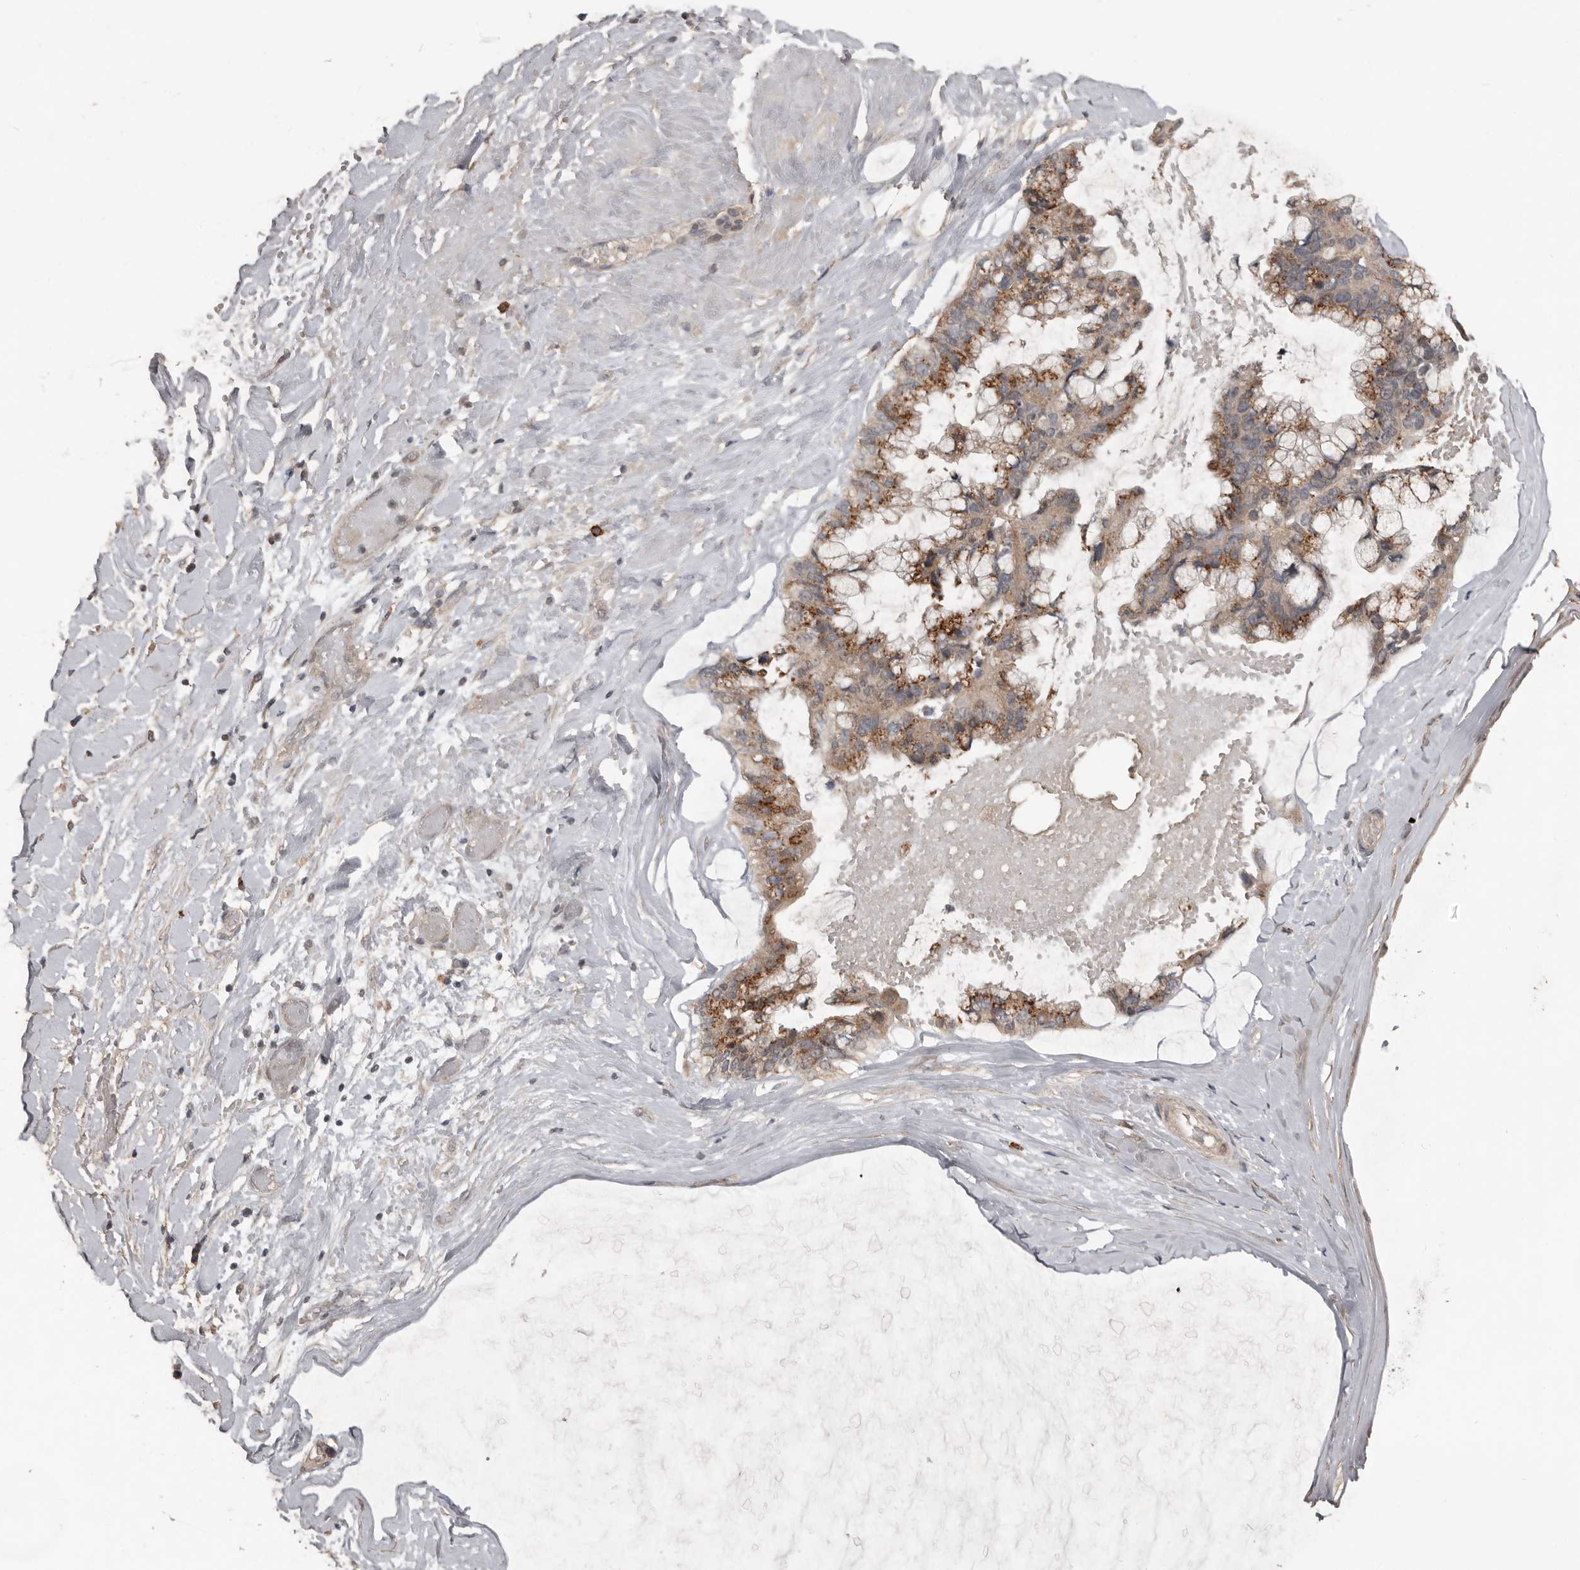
{"staining": {"intensity": "moderate", "quantity": ">75%", "location": "cytoplasmic/membranous"}, "tissue": "ovarian cancer", "cell_type": "Tumor cells", "image_type": "cancer", "snomed": [{"axis": "morphology", "description": "Cystadenocarcinoma, mucinous, NOS"}, {"axis": "topography", "description": "Ovary"}], "caption": "Ovarian cancer (mucinous cystadenocarcinoma) stained with a protein marker shows moderate staining in tumor cells.", "gene": "BAMBI", "patient": {"sex": "female", "age": 39}}